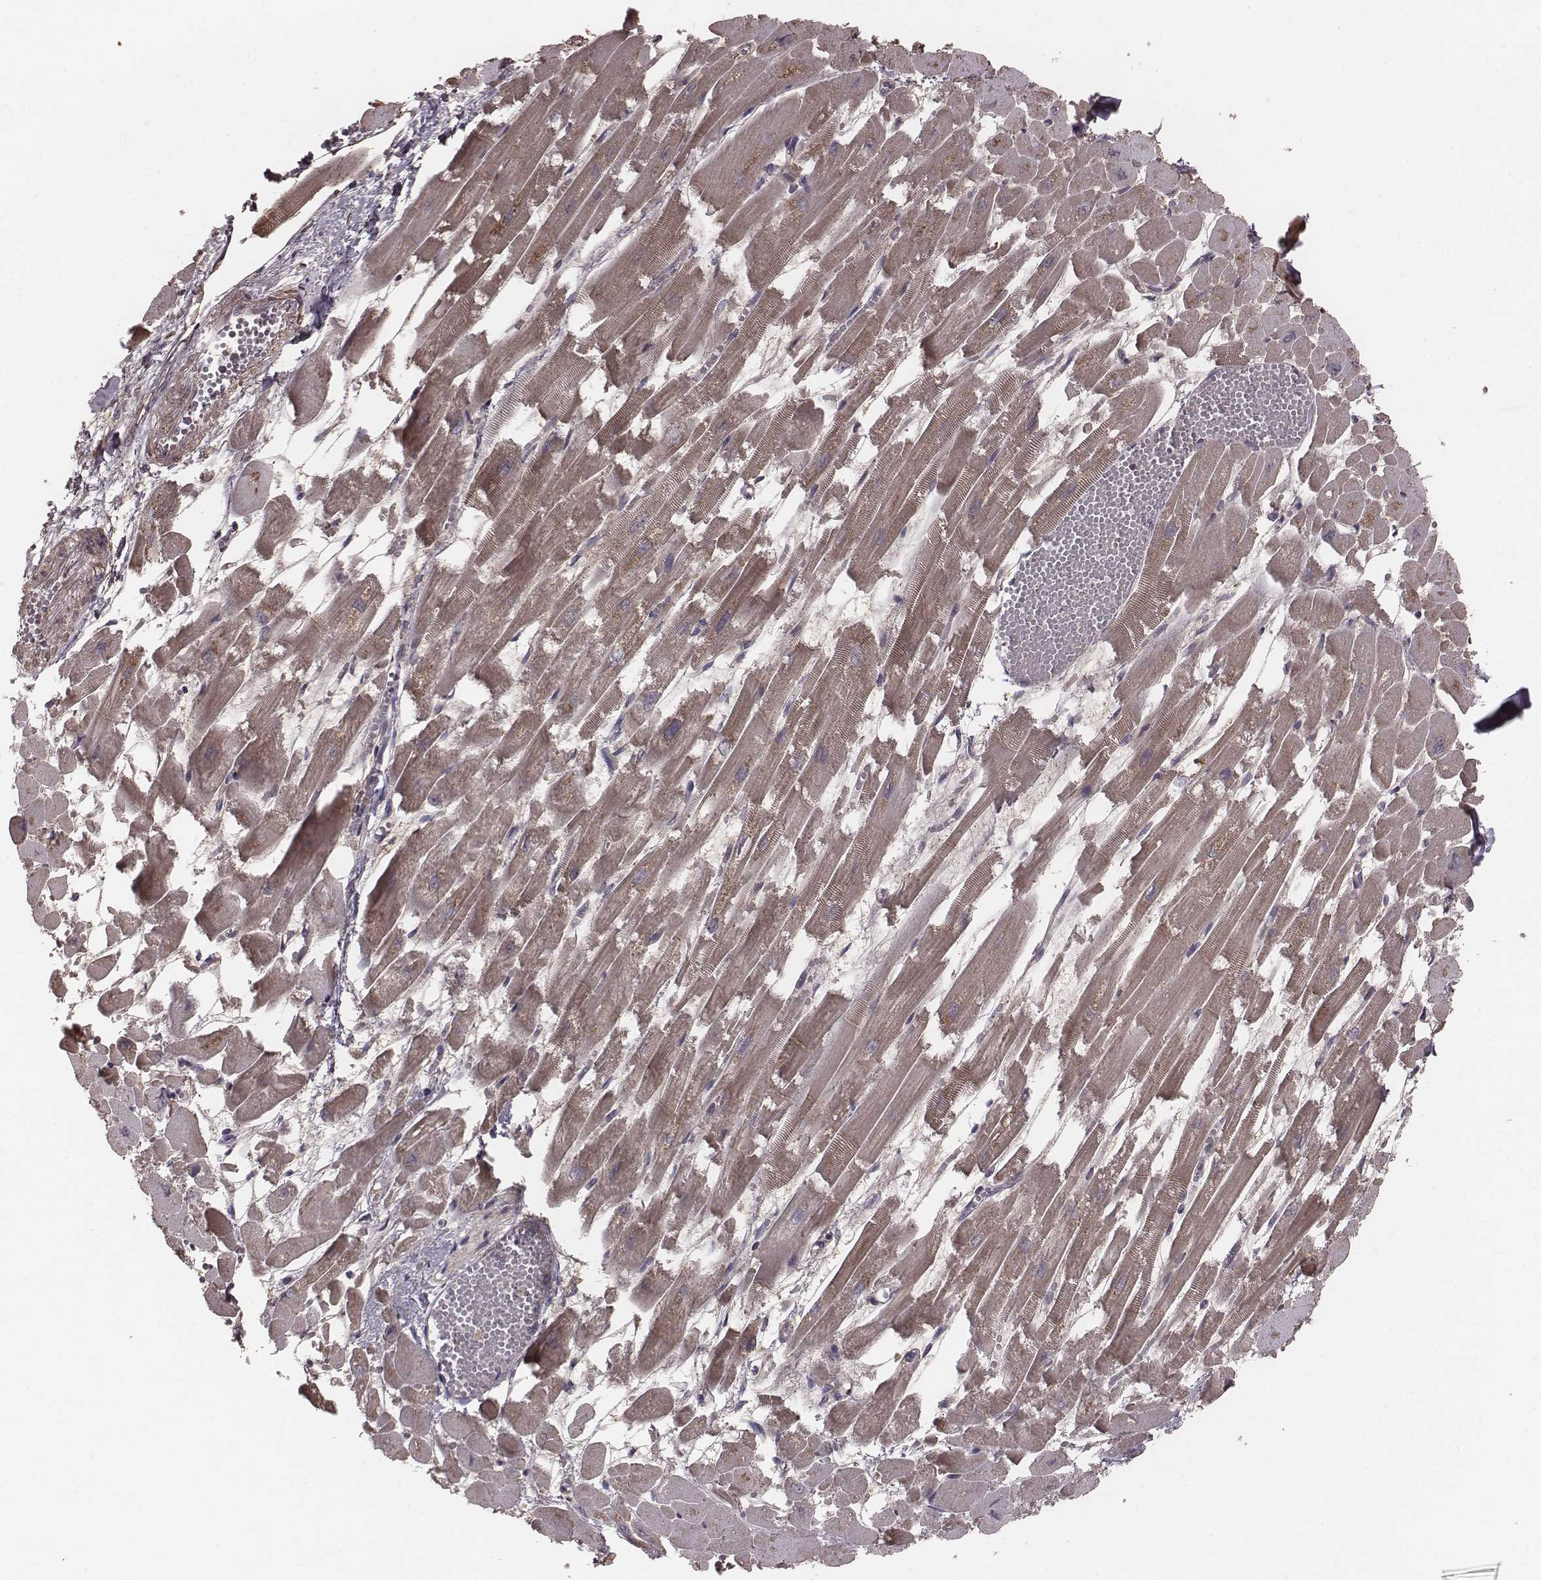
{"staining": {"intensity": "moderate", "quantity": "25%-75%", "location": "cytoplasmic/membranous"}, "tissue": "heart muscle", "cell_type": "Cardiomyocytes", "image_type": "normal", "snomed": [{"axis": "morphology", "description": "Normal tissue, NOS"}, {"axis": "topography", "description": "Heart"}], "caption": "This is a histology image of IHC staining of unremarkable heart muscle, which shows moderate expression in the cytoplasmic/membranous of cardiomyocytes.", "gene": "PDCD2L", "patient": {"sex": "female", "age": 52}}